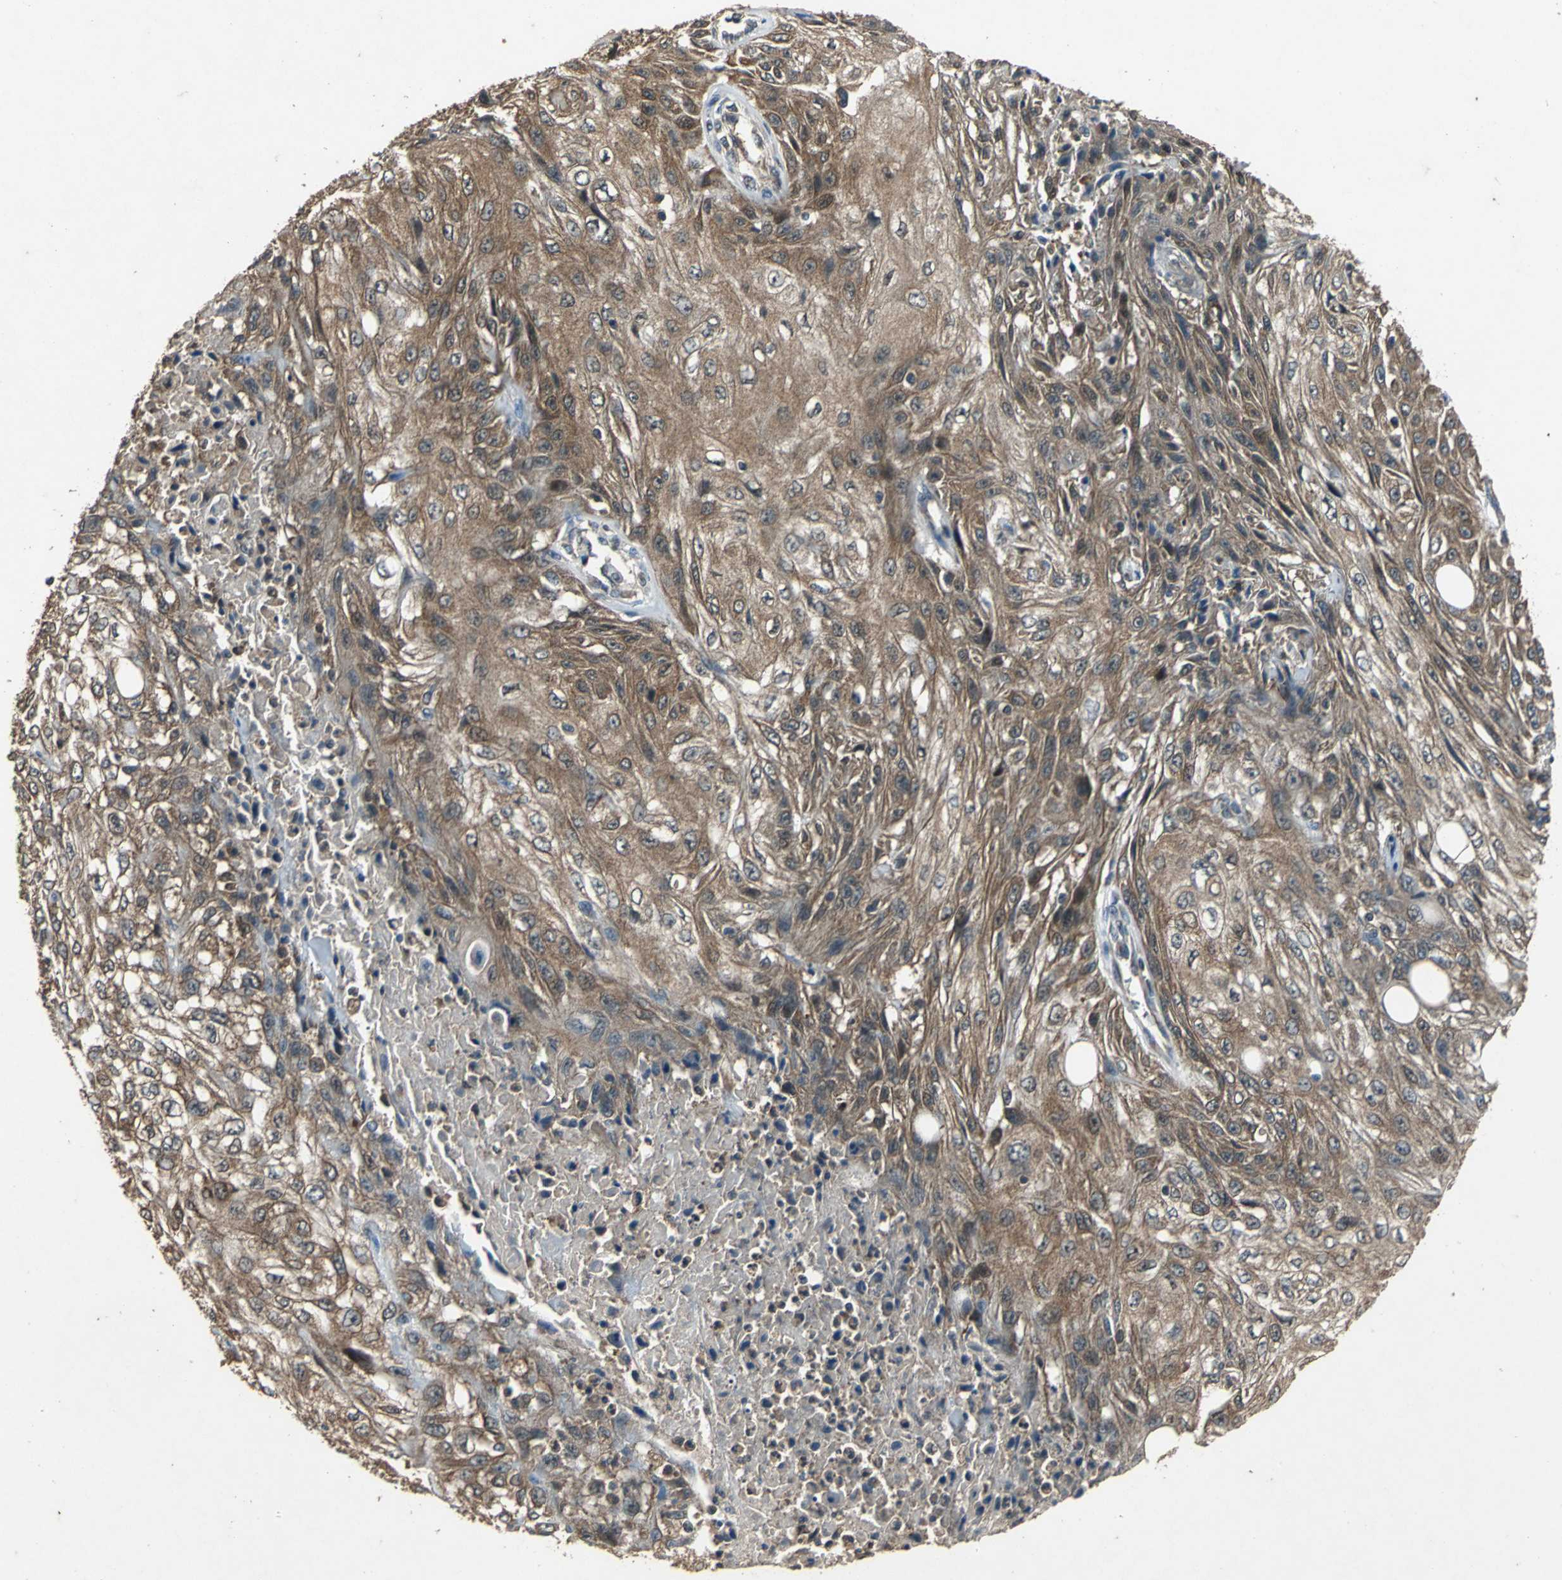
{"staining": {"intensity": "strong", "quantity": ">75%", "location": "cytoplasmic/membranous"}, "tissue": "skin cancer", "cell_type": "Tumor cells", "image_type": "cancer", "snomed": [{"axis": "morphology", "description": "Squamous cell carcinoma, NOS"}, {"axis": "topography", "description": "Skin"}], "caption": "Skin squamous cell carcinoma was stained to show a protein in brown. There is high levels of strong cytoplasmic/membranous staining in about >75% of tumor cells.", "gene": "ZNF608", "patient": {"sex": "male", "age": 75}}